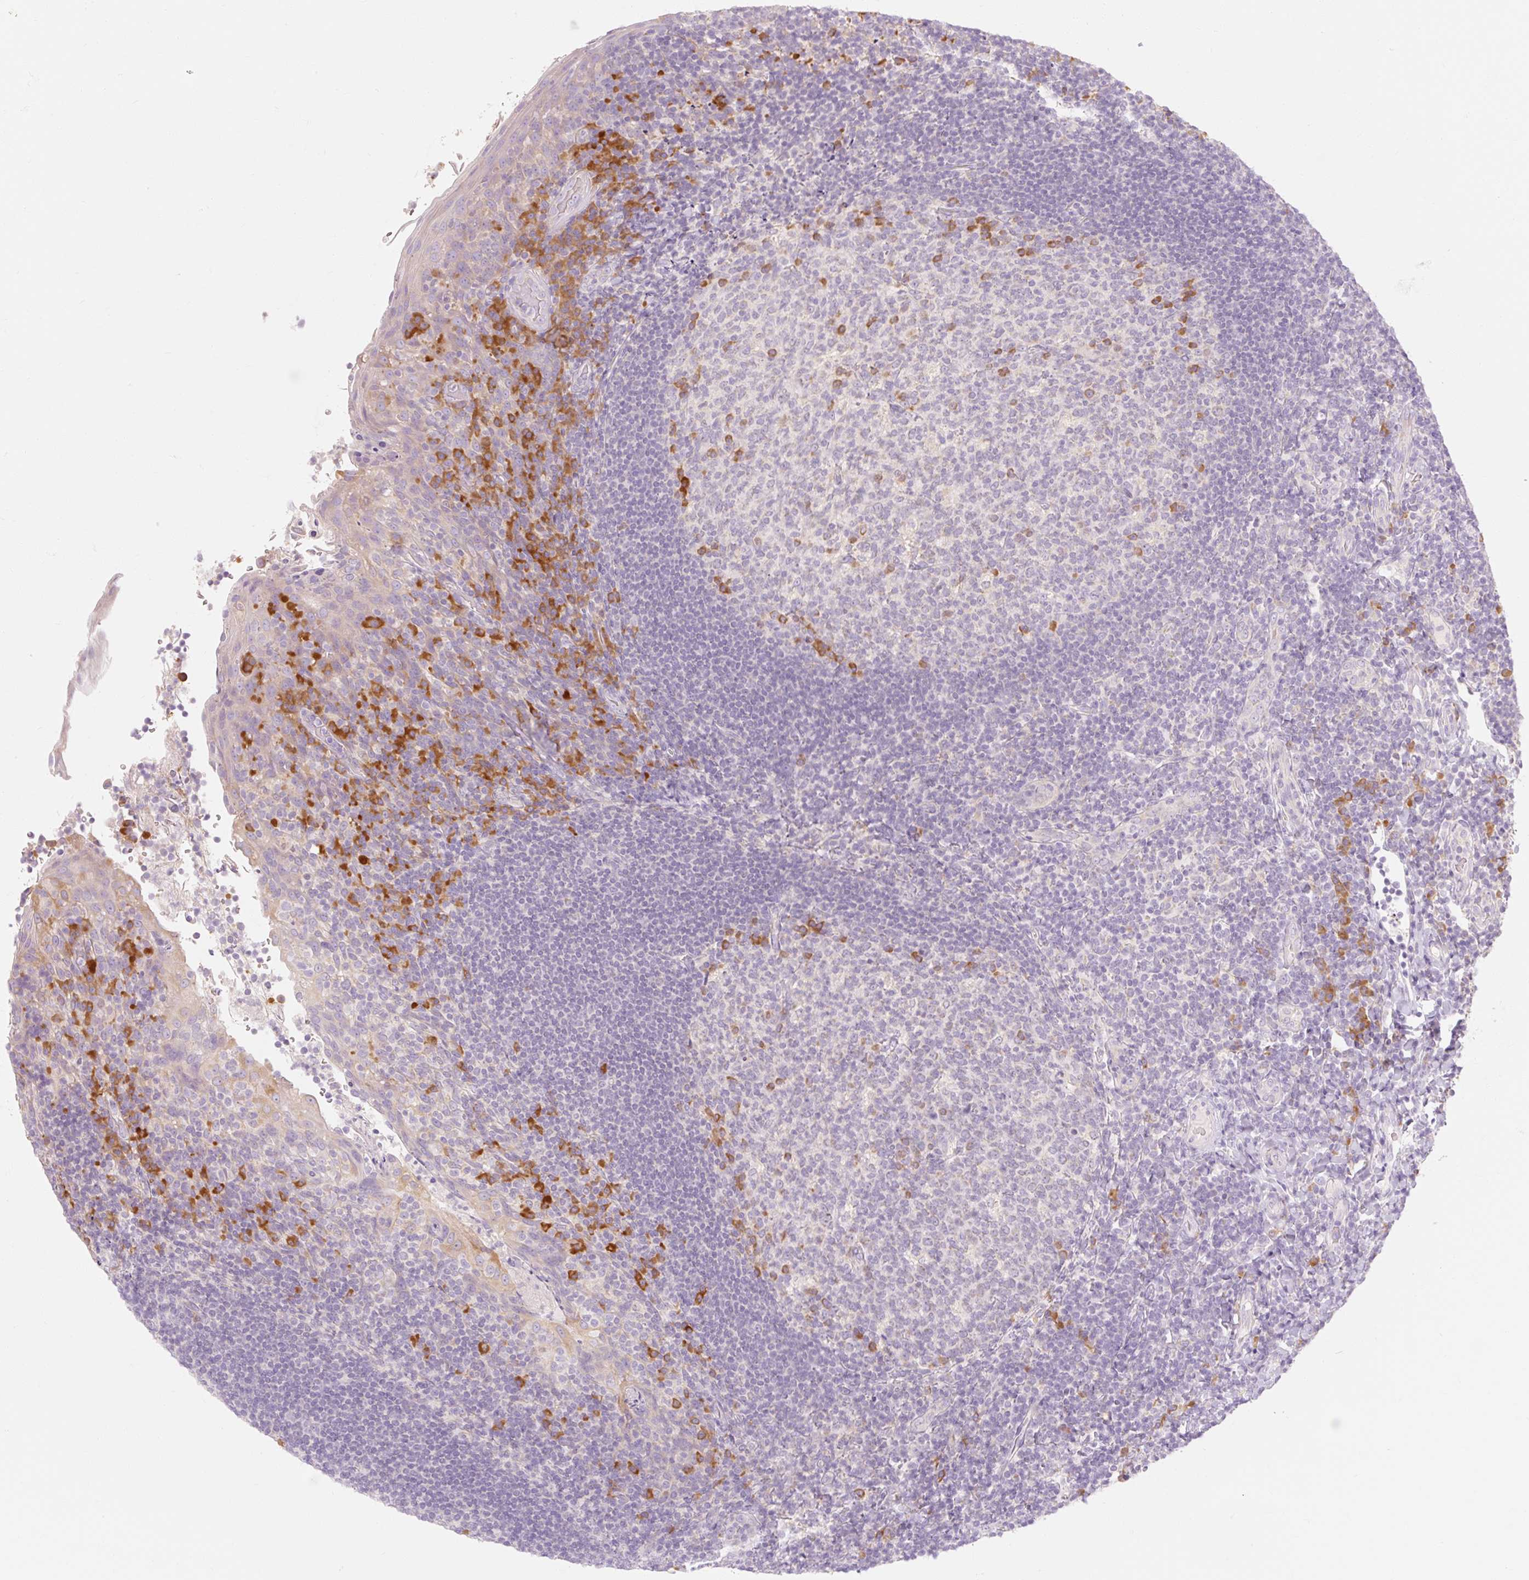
{"staining": {"intensity": "moderate", "quantity": "<25%", "location": "cytoplasmic/membranous"}, "tissue": "tonsil", "cell_type": "Germinal center cells", "image_type": "normal", "snomed": [{"axis": "morphology", "description": "Normal tissue, NOS"}, {"axis": "topography", "description": "Tonsil"}], "caption": "Brown immunohistochemical staining in normal tonsil displays moderate cytoplasmic/membranous staining in approximately <25% of germinal center cells. The staining was performed using DAB, with brown indicating positive protein expression. Nuclei are stained blue with hematoxylin.", "gene": "MYO1D", "patient": {"sex": "female", "age": 10}}